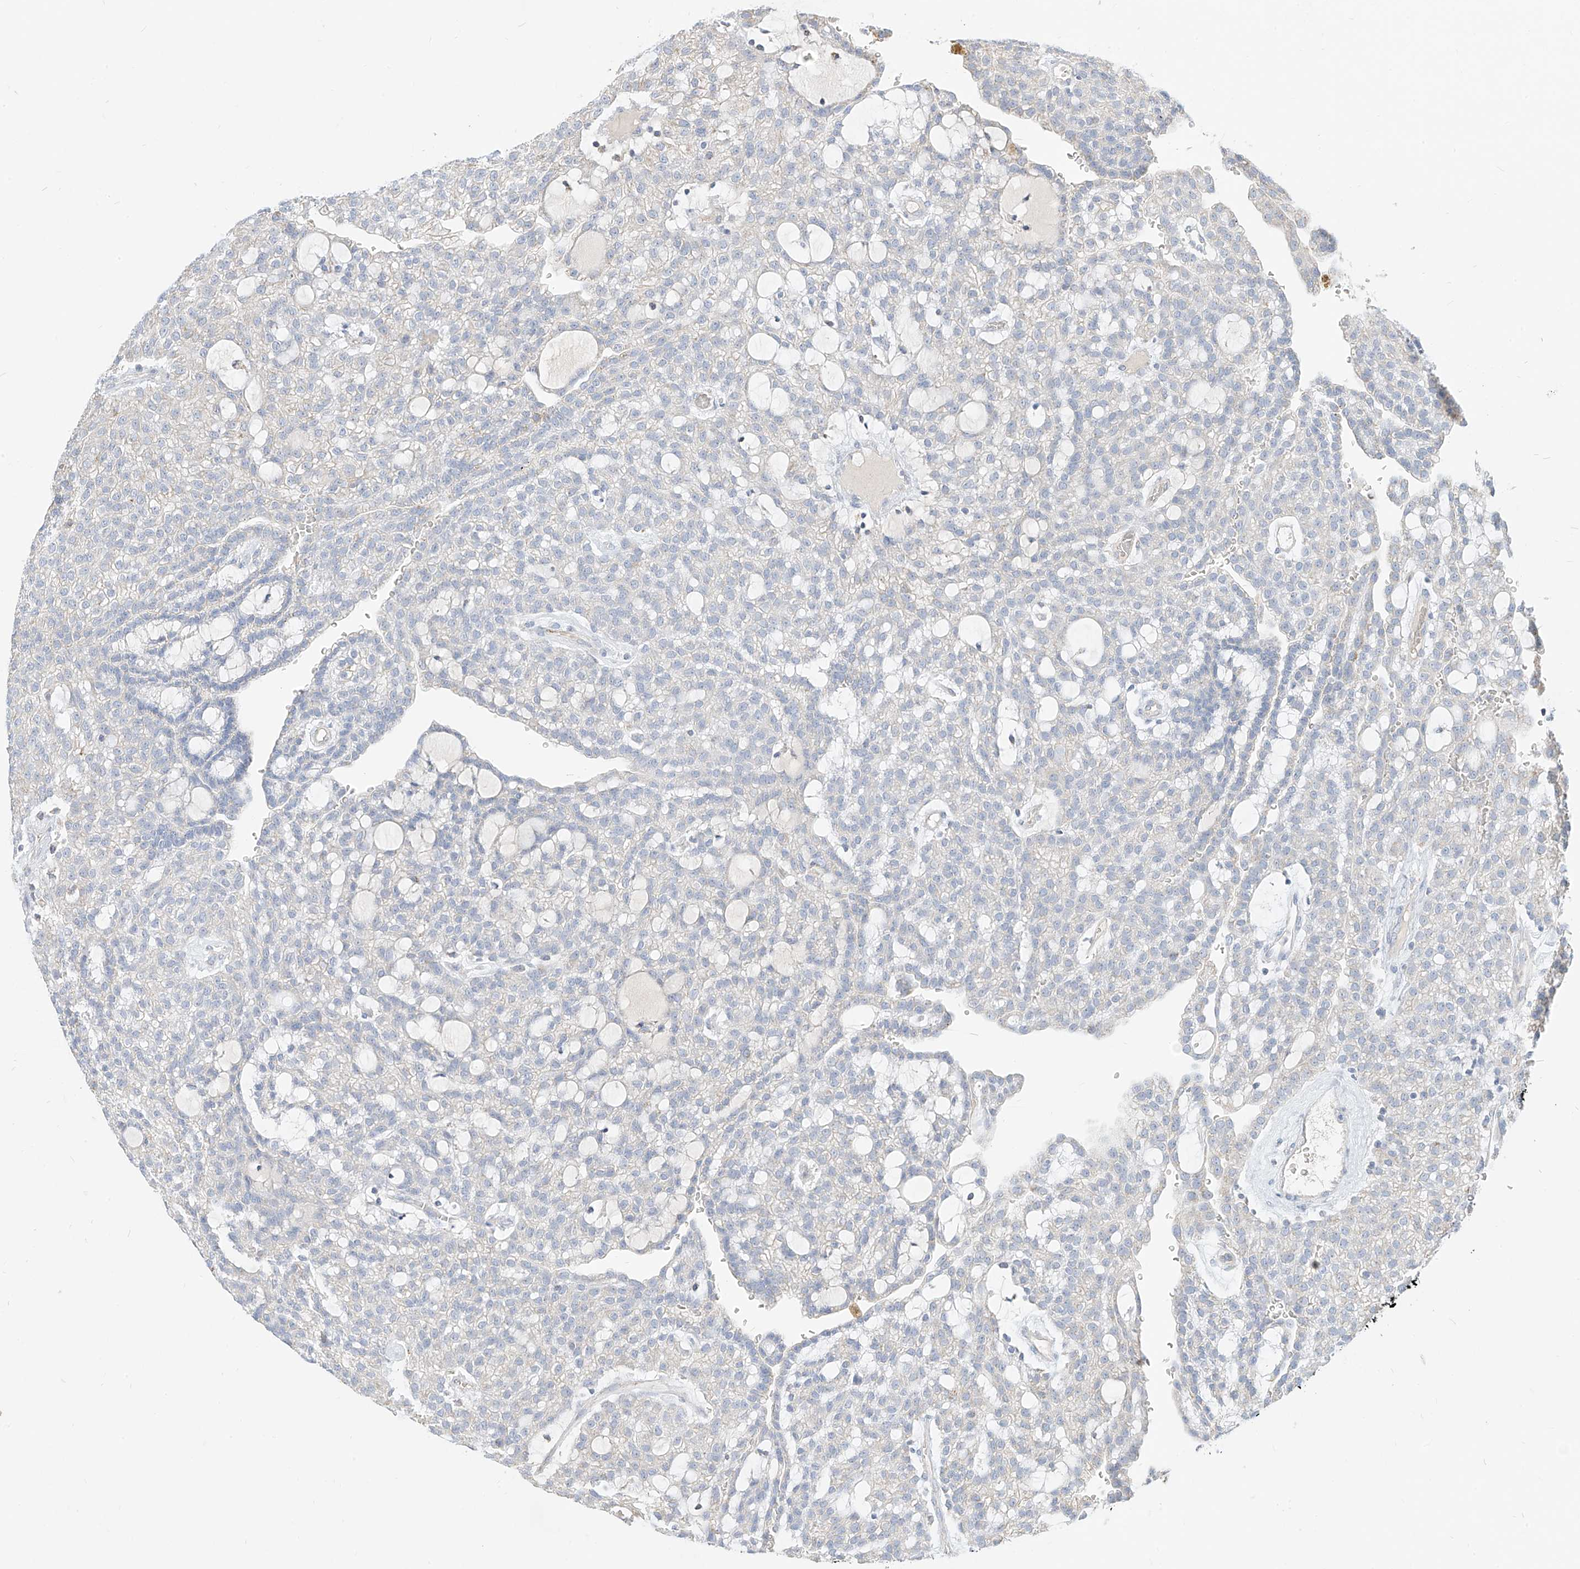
{"staining": {"intensity": "negative", "quantity": "none", "location": "none"}, "tissue": "renal cancer", "cell_type": "Tumor cells", "image_type": "cancer", "snomed": [{"axis": "morphology", "description": "Adenocarcinoma, NOS"}, {"axis": "topography", "description": "Kidney"}], "caption": "Renal cancer was stained to show a protein in brown. There is no significant staining in tumor cells.", "gene": "RASA2", "patient": {"sex": "male", "age": 63}}